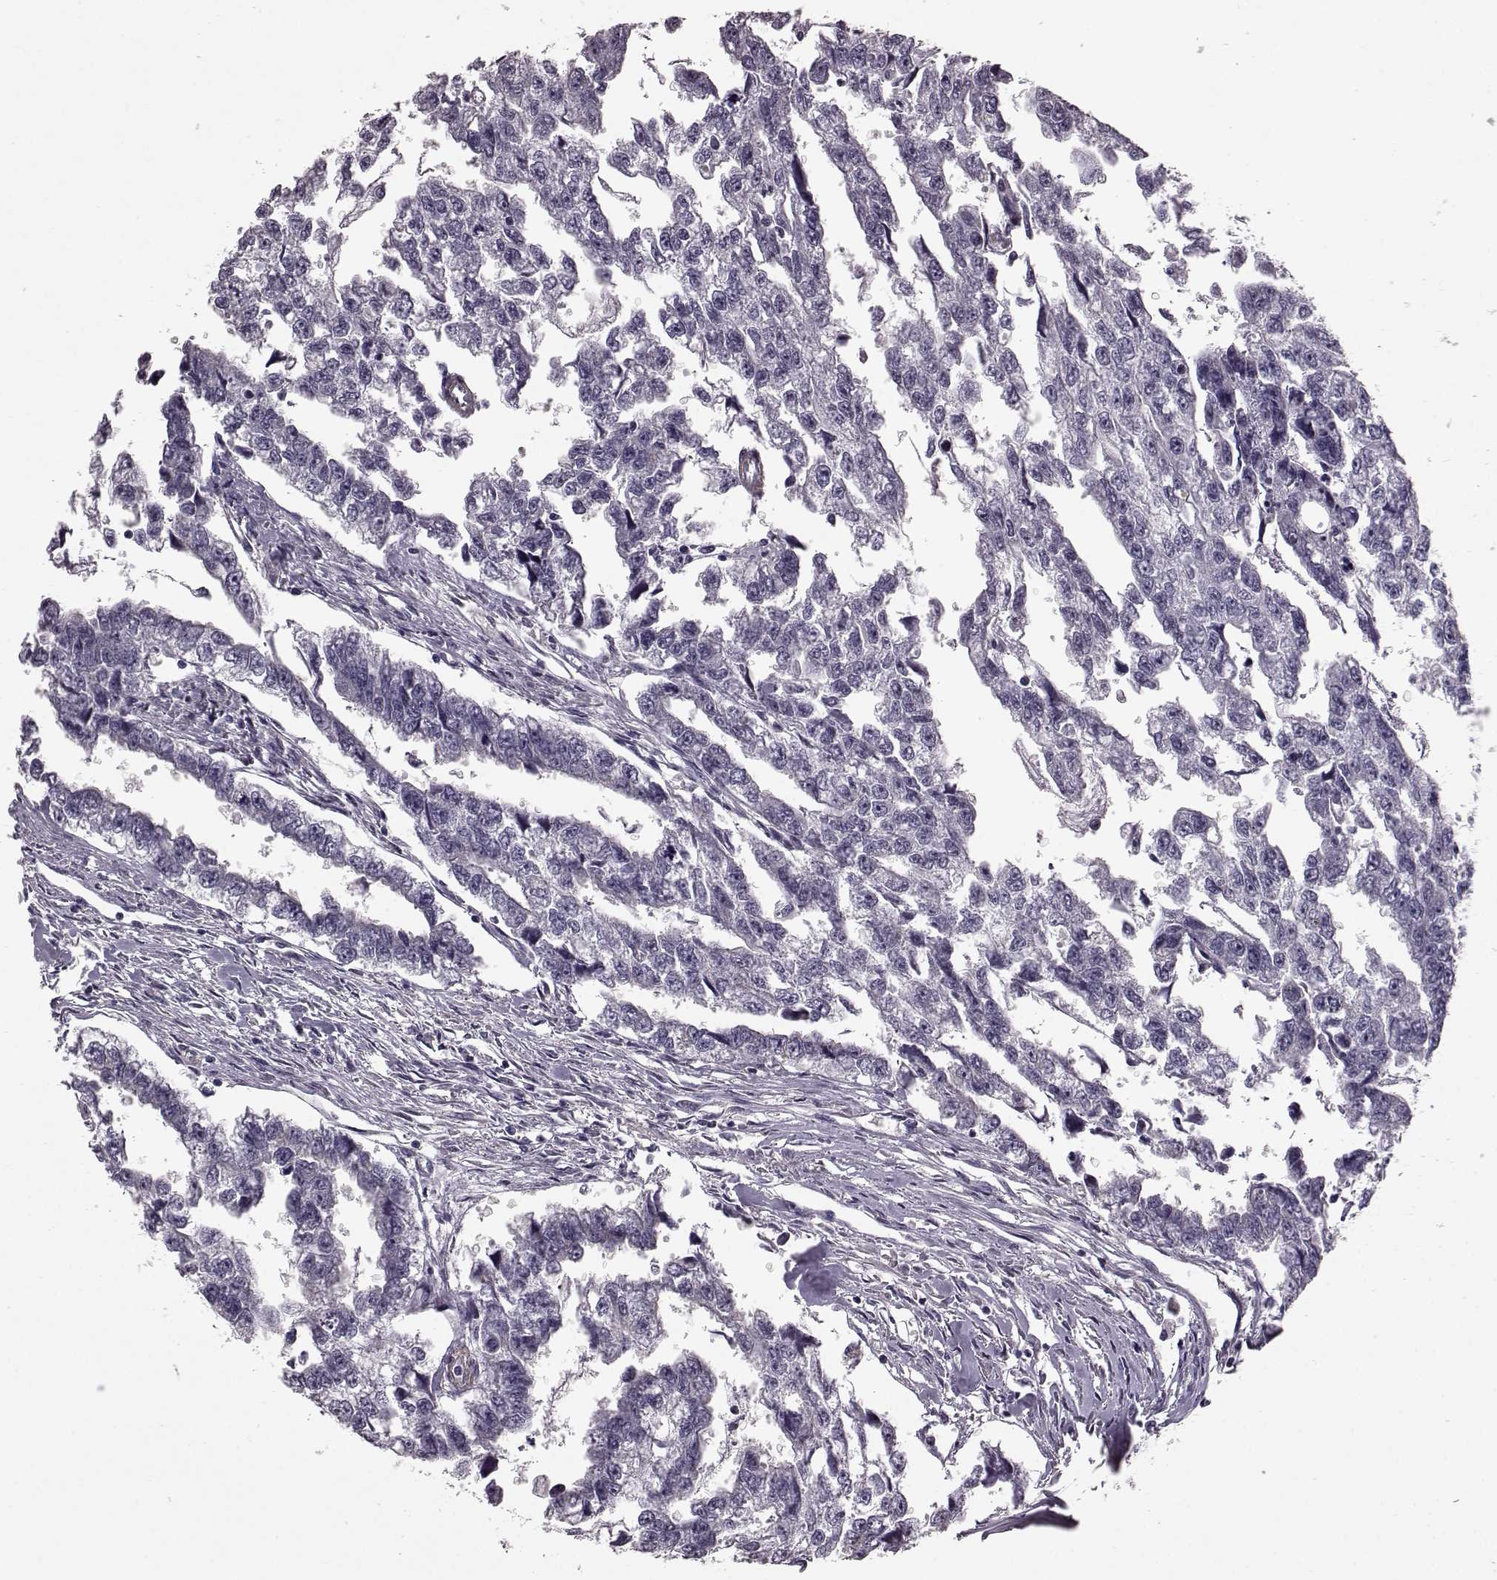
{"staining": {"intensity": "negative", "quantity": "none", "location": "none"}, "tissue": "testis cancer", "cell_type": "Tumor cells", "image_type": "cancer", "snomed": [{"axis": "morphology", "description": "Carcinoma, Embryonal, NOS"}, {"axis": "morphology", "description": "Teratoma, malignant, NOS"}, {"axis": "topography", "description": "Testis"}], "caption": "Human testis cancer stained for a protein using IHC shows no expression in tumor cells.", "gene": "GRK1", "patient": {"sex": "male", "age": 44}}